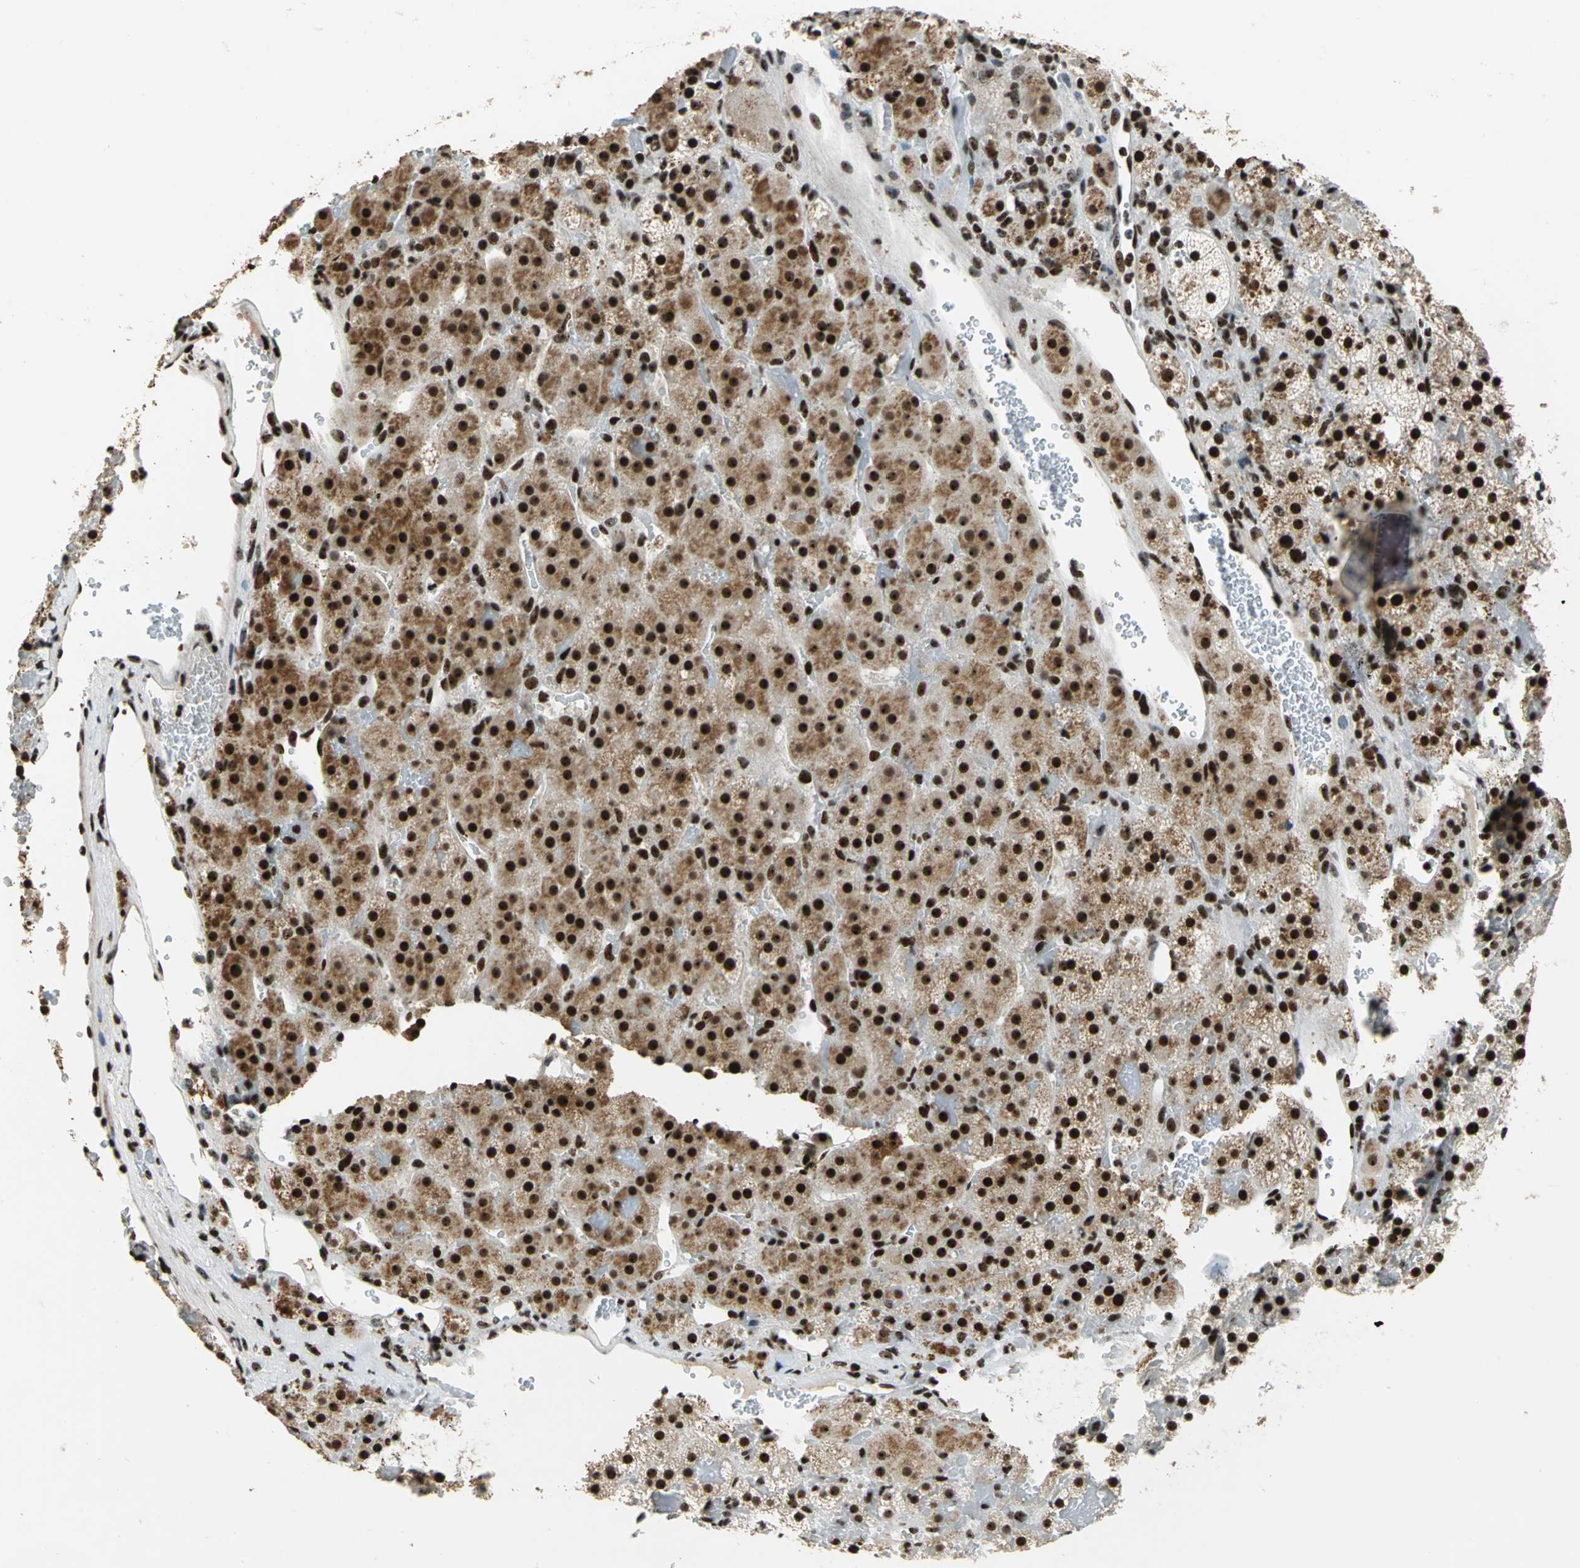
{"staining": {"intensity": "strong", "quantity": ">75%", "location": "cytoplasmic/membranous,nuclear"}, "tissue": "adrenal gland", "cell_type": "Glandular cells", "image_type": "normal", "snomed": [{"axis": "morphology", "description": "Normal tissue, NOS"}, {"axis": "topography", "description": "Adrenal gland"}], "caption": "Glandular cells exhibit strong cytoplasmic/membranous,nuclear positivity in approximately >75% of cells in benign adrenal gland.", "gene": "UBTF", "patient": {"sex": "female", "age": 59}}